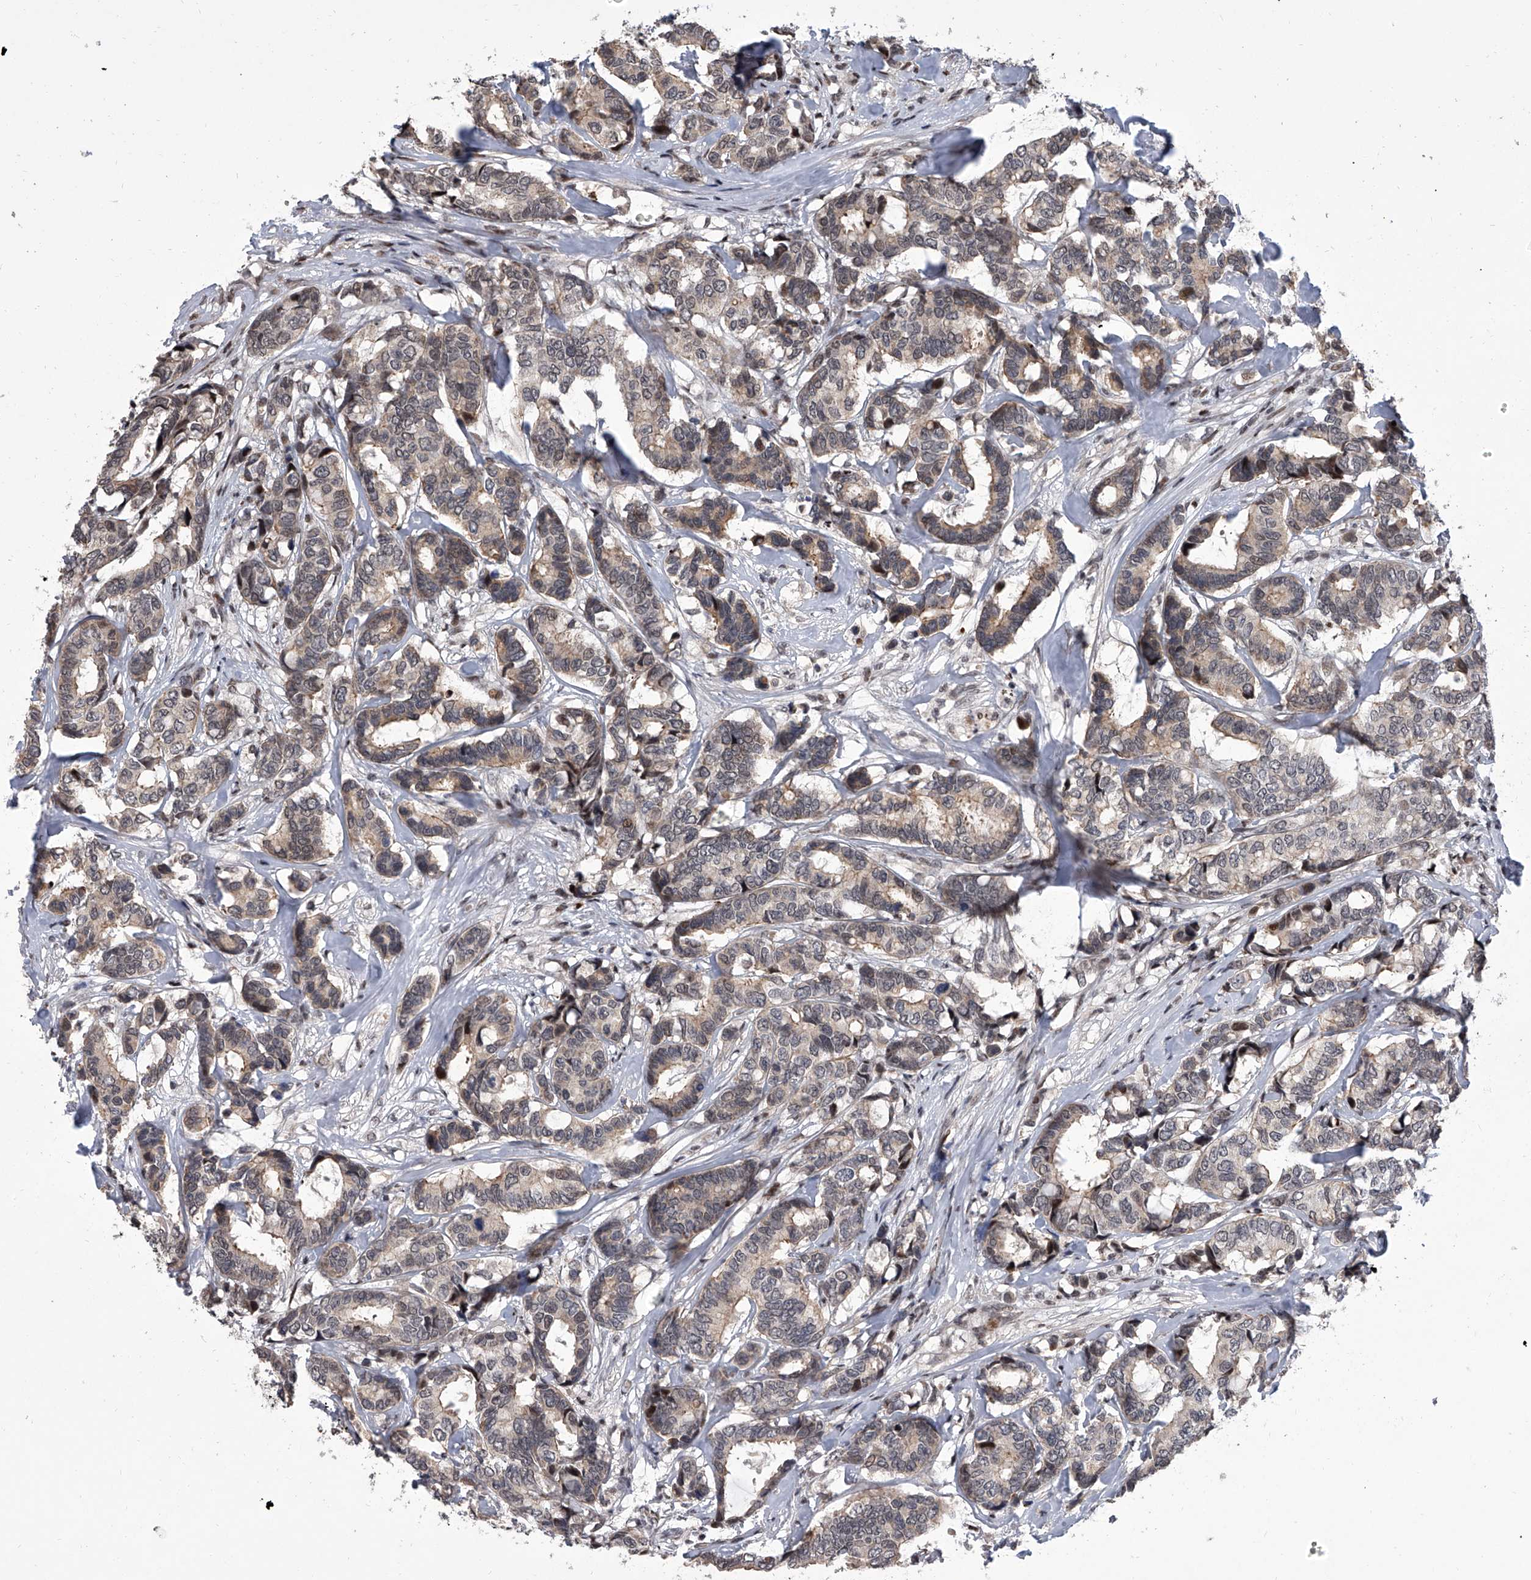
{"staining": {"intensity": "weak", "quantity": "25%-75%", "location": "cytoplasmic/membranous"}, "tissue": "breast cancer", "cell_type": "Tumor cells", "image_type": "cancer", "snomed": [{"axis": "morphology", "description": "Duct carcinoma"}, {"axis": "topography", "description": "Breast"}], "caption": "Tumor cells reveal weak cytoplasmic/membranous expression in approximately 25%-75% of cells in breast cancer (invasive ductal carcinoma). (DAB (3,3'-diaminobenzidine) IHC, brown staining for protein, blue staining for nuclei).", "gene": "ZNF426", "patient": {"sex": "female", "age": 87}}